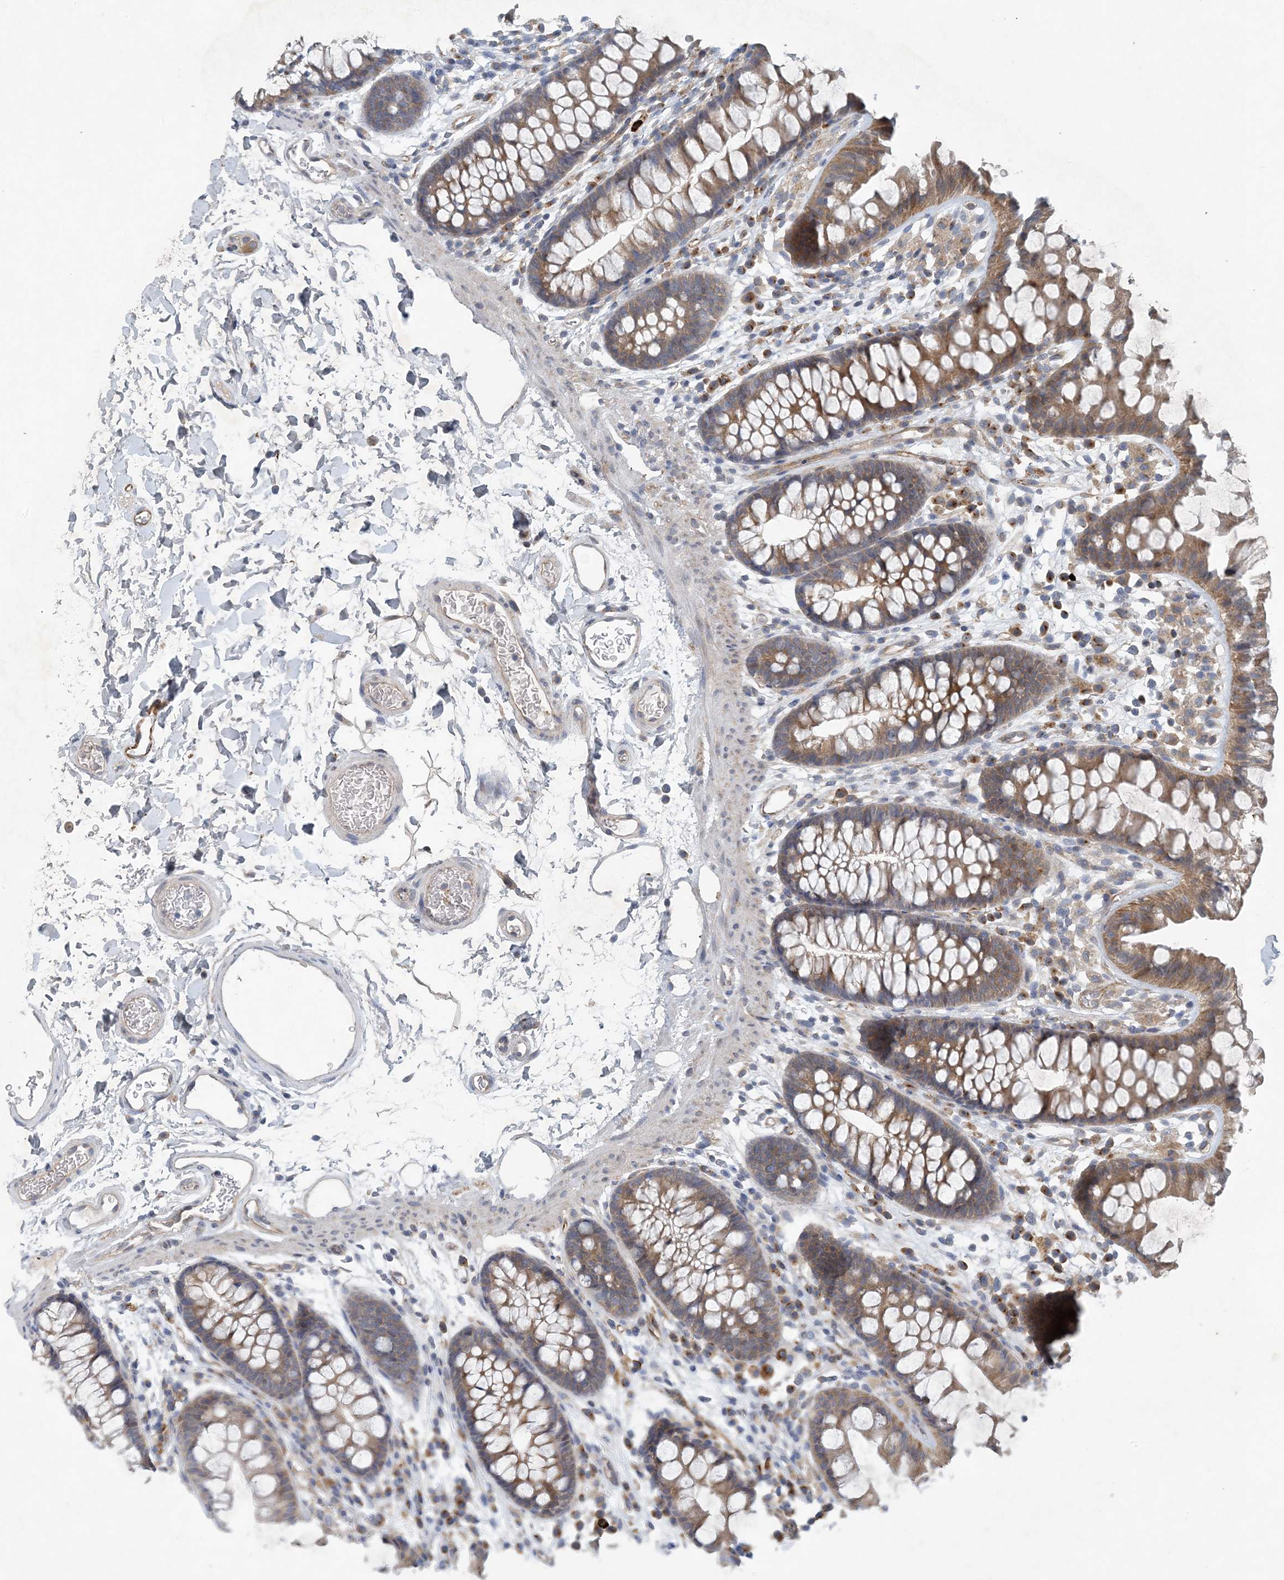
{"staining": {"intensity": "weak", "quantity": "25%-75%", "location": "cytoplasmic/membranous"}, "tissue": "colon", "cell_type": "Endothelial cells", "image_type": "normal", "snomed": [{"axis": "morphology", "description": "Normal tissue, NOS"}, {"axis": "topography", "description": "Colon"}], "caption": "Approximately 25%-75% of endothelial cells in benign human colon reveal weak cytoplasmic/membranous protein positivity as visualized by brown immunohistochemical staining.", "gene": "HIKESHI", "patient": {"sex": "female", "age": 62}}